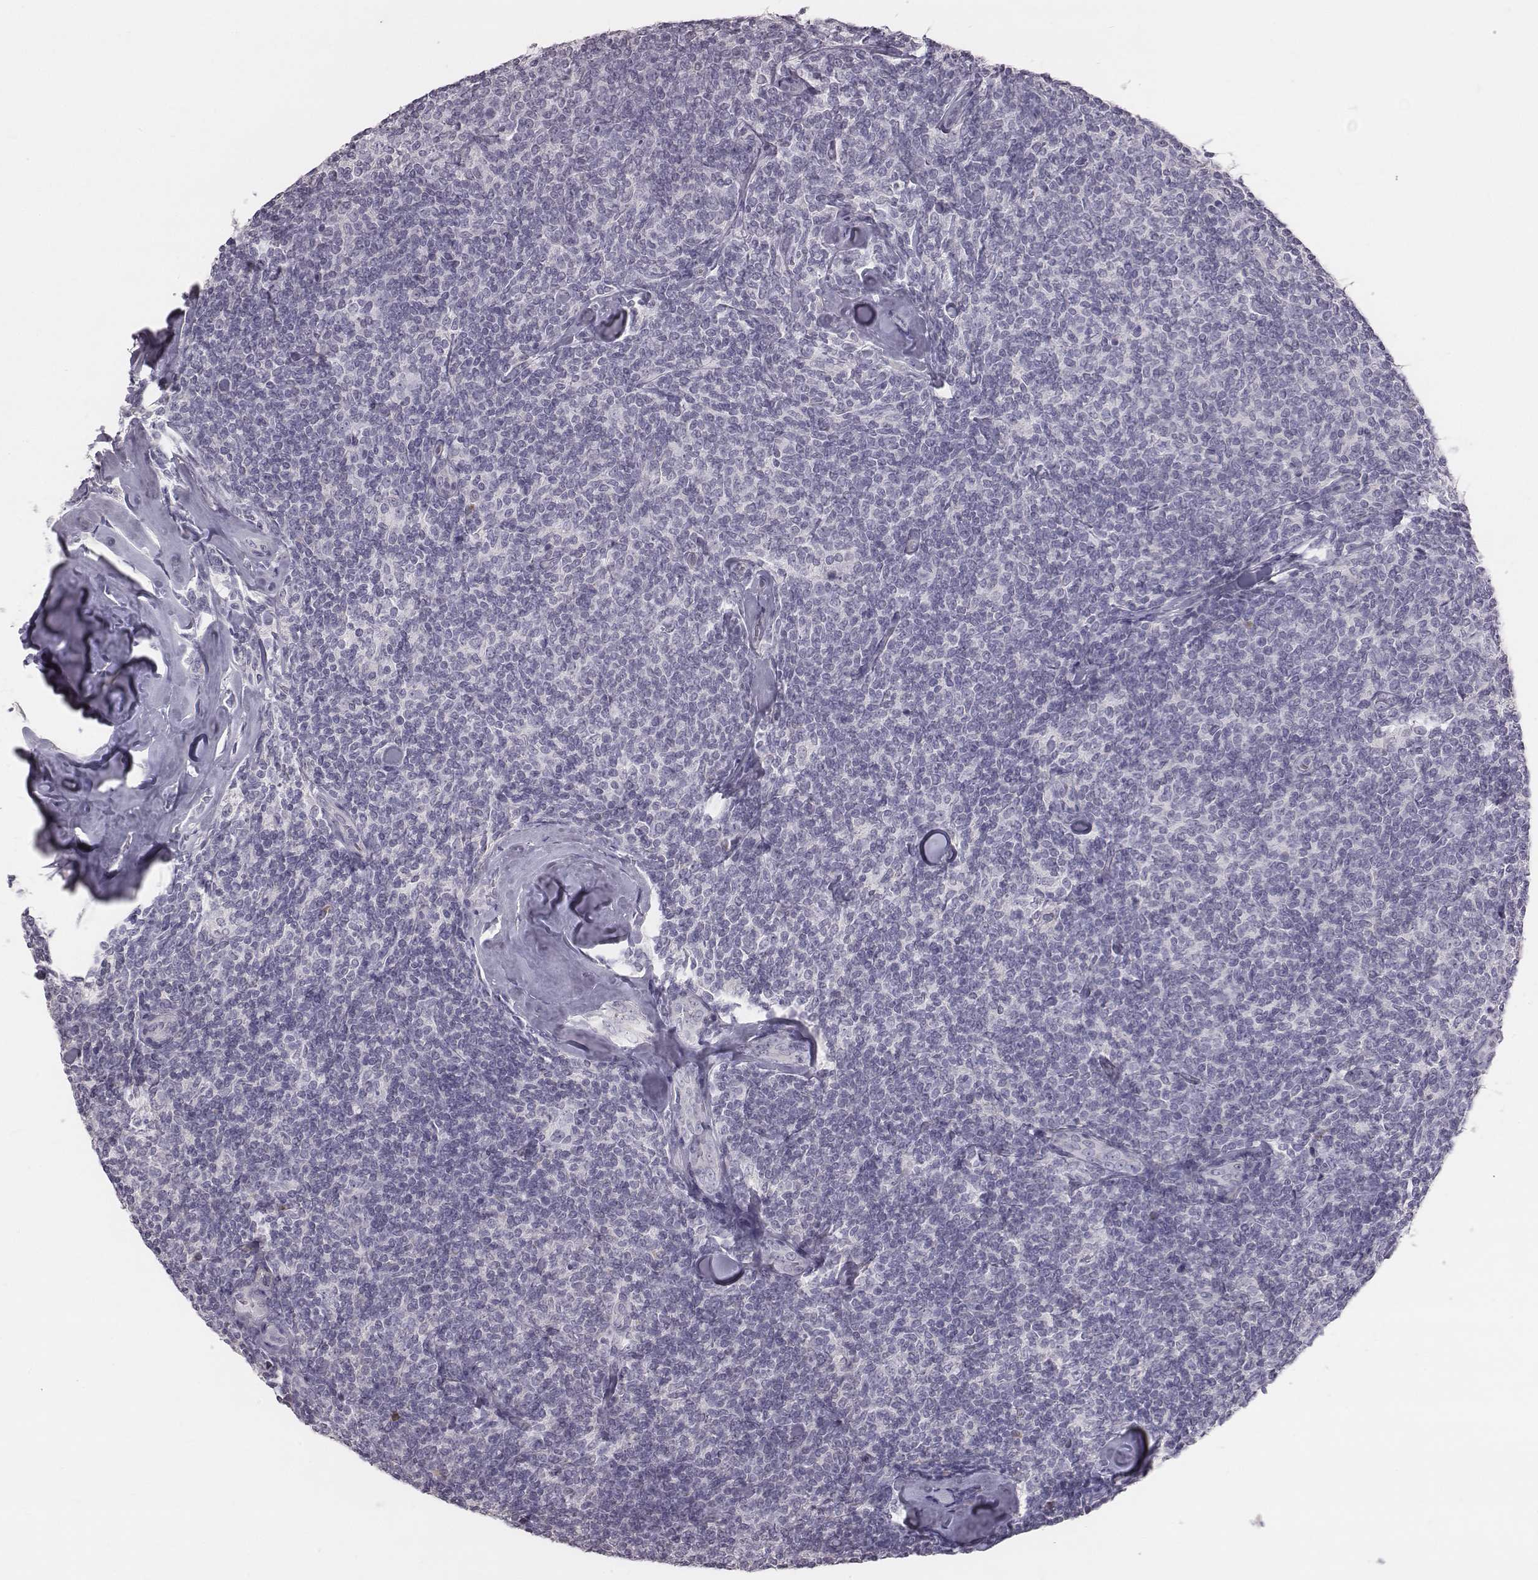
{"staining": {"intensity": "negative", "quantity": "none", "location": "none"}, "tissue": "lymphoma", "cell_type": "Tumor cells", "image_type": "cancer", "snomed": [{"axis": "morphology", "description": "Malignant lymphoma, non-Hodgkin's type, Low grade"}, {"axis": "topography", "description": "Lymph node"}], "caption": "Tumor cells are negative for protein expression in human lymphoma.", "gene": "C6orf58", "patient": {"sex": "female", "age": 56}}